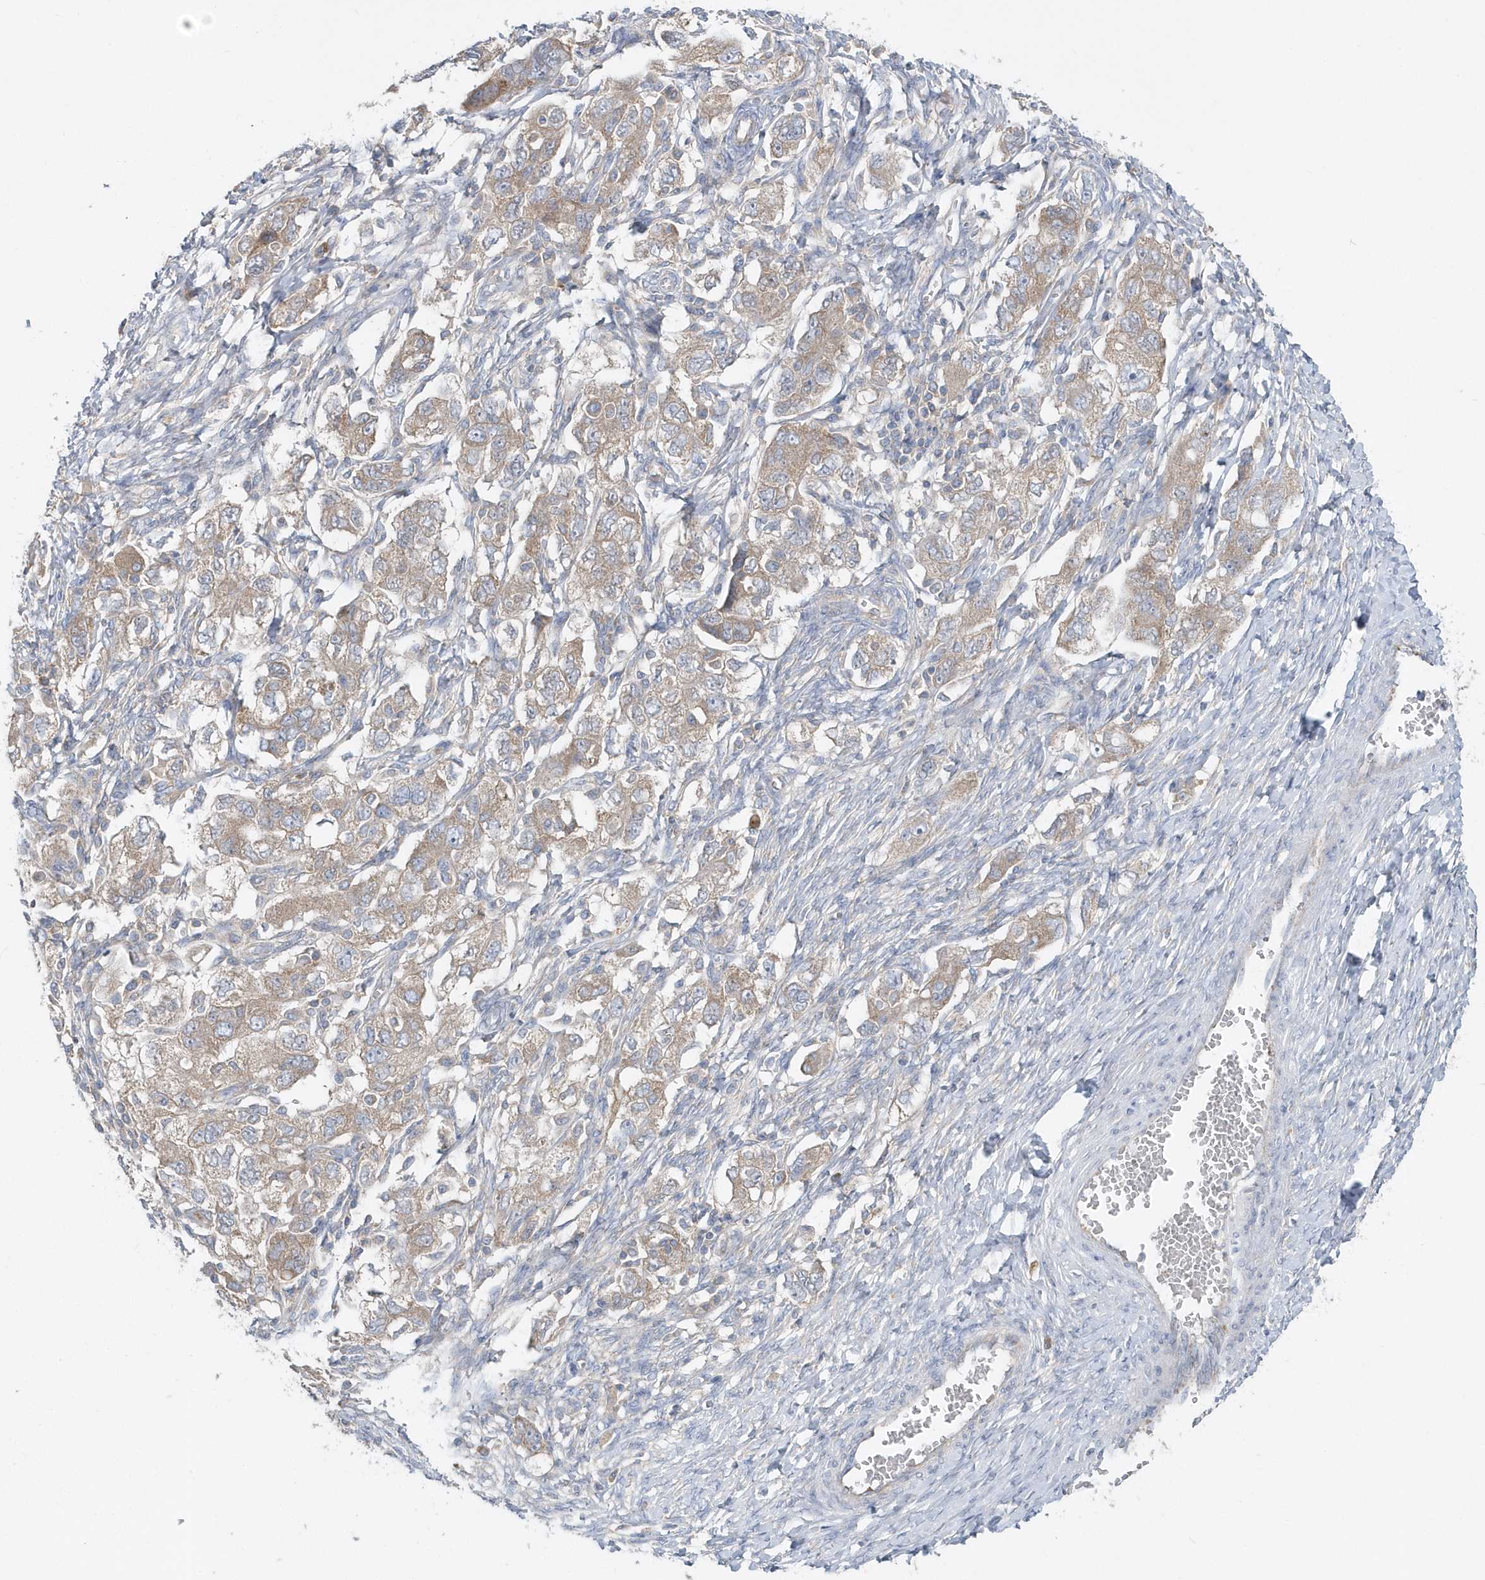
{"staining": {"intensity": "weak", "quantity": ">75%", "location": "cytoplasmic/membranous"}, "tissue": "ovarian cancer", "cell_type": "Tumor cells", "image_type": "cancer", "snomed": [{"axis": "morphology", "description": "Carcinoma, NOS"}, {"axis": "morphology", "description": "Cystadenocarcinoma, serous, NOS"}, {"axis": "topography", "description": "Ovary"}], "caption": "Ovarian cancer (serous cystadenocarcinoma) stained for a protein (brown) exhibits weak cytoplasmic/membranous positive staining in approximately >75% of tumor cells.", "gene": "EIF3C", "patient": {"sex": "female", "age": 69}}